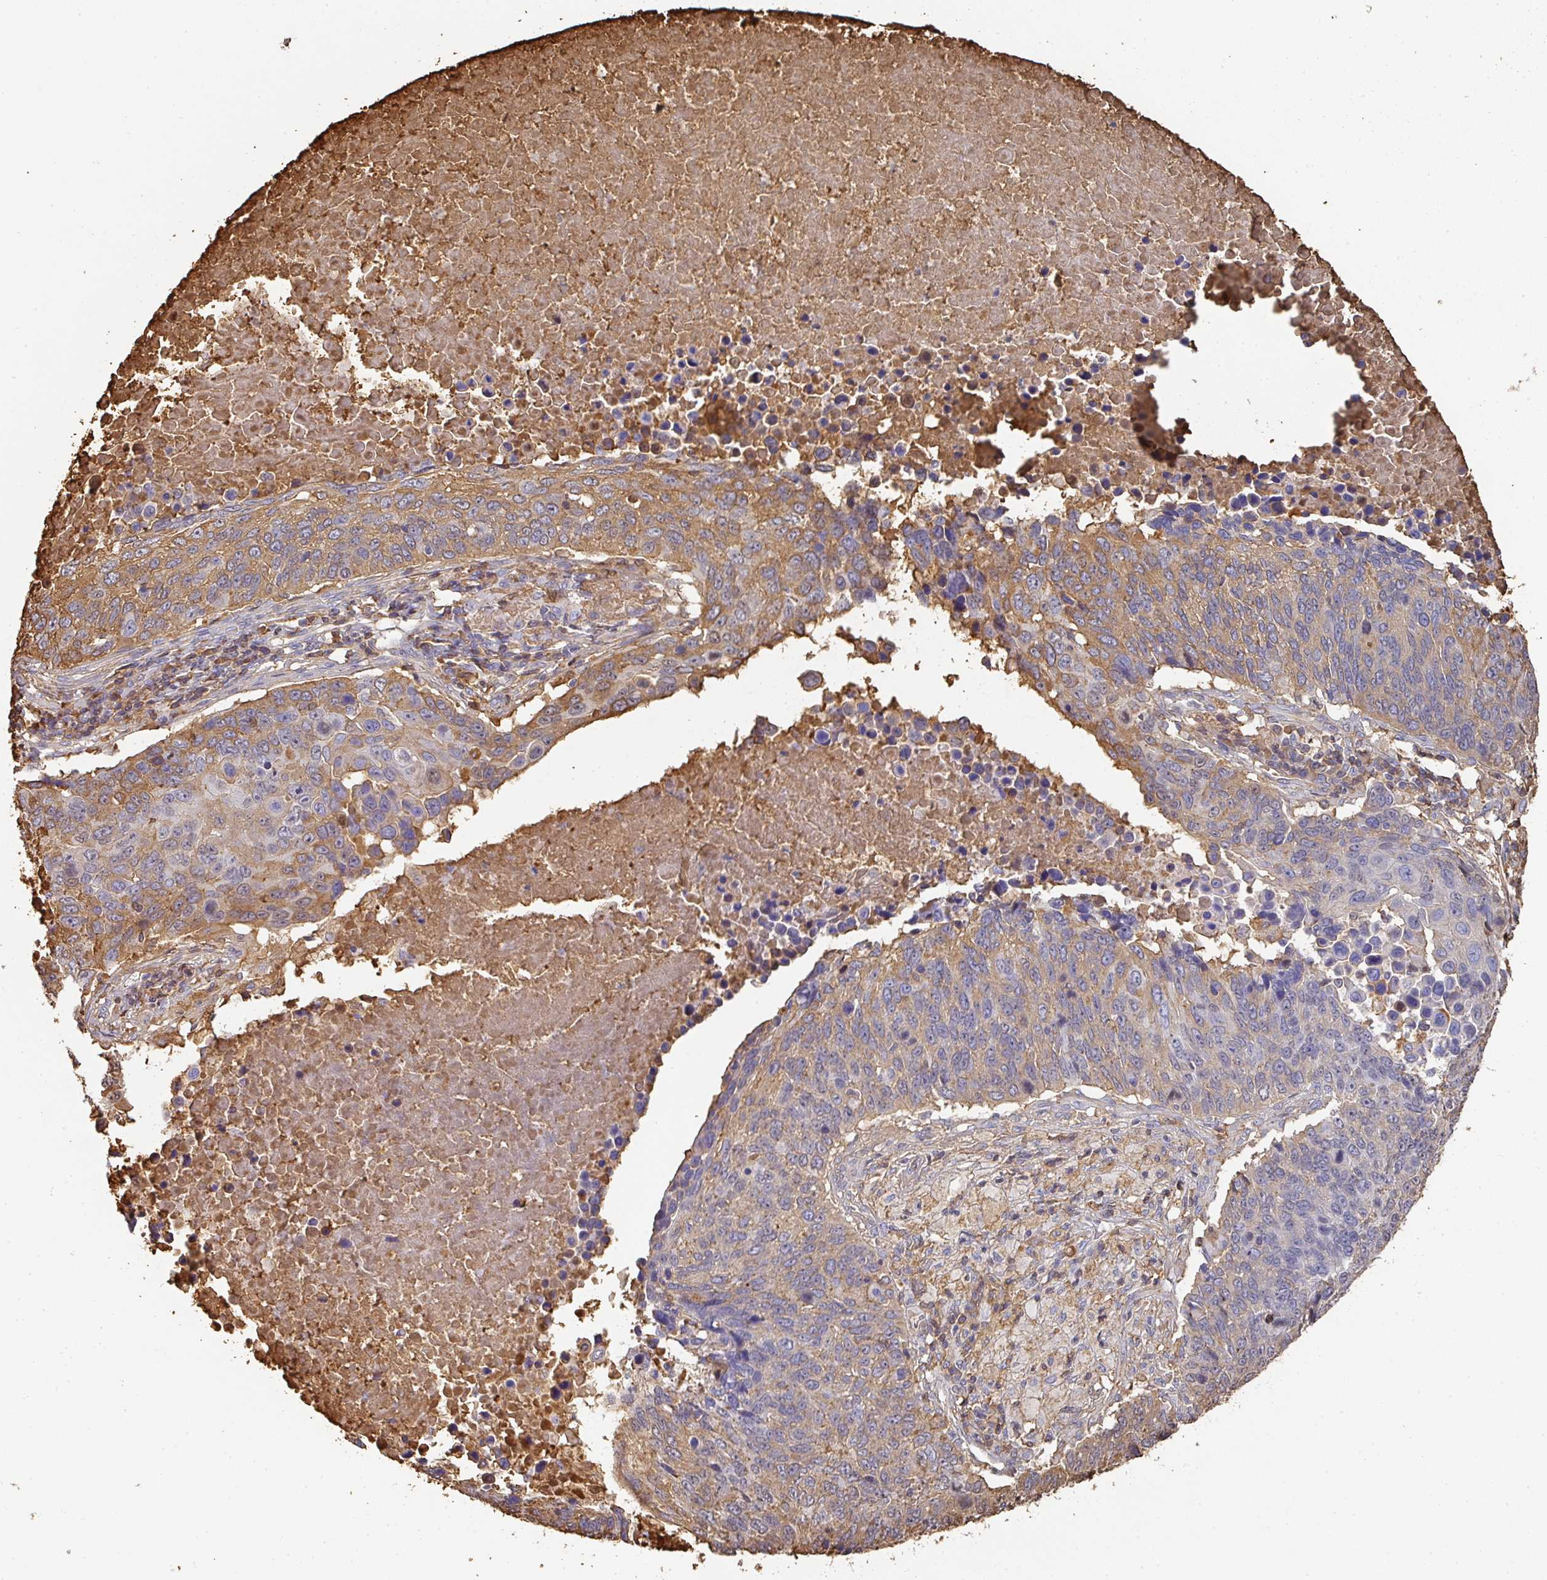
{"staining": {"intensity": "moderate", "quantity": "25%-75%", "location": "cytoplasmic/membranous"}, "tissue": "lung cancer", "cell_type": "Tumor cells", "image_type": "cancer", "snomed": [{"axis": "morphology", "description": "Normal tissue, NOS"}, {"axis": "morphology", "description": "Squamous cell carcinoma, NOS"}, {"axis": "topography", "description": "Lymph node"}, {"axis": "topography", "description": "Lung"}], "caption": "Immunohistochemistry (IHC) staining of lung squamous cell carcinoma, which shows medium levels of moderate cytoplasmic/membranous positivity in about 25%-75% of tumor cells indicating moderate cytoplasmic/membranous protein positivity. The staining was performed using DAB (3,3'-diaminobenzidine) (brown) for protein detection and nuclei were counterstained in hematoxylin (blue).", "gene": "ALB", "patient": {"sex": "male", "age": 66}}